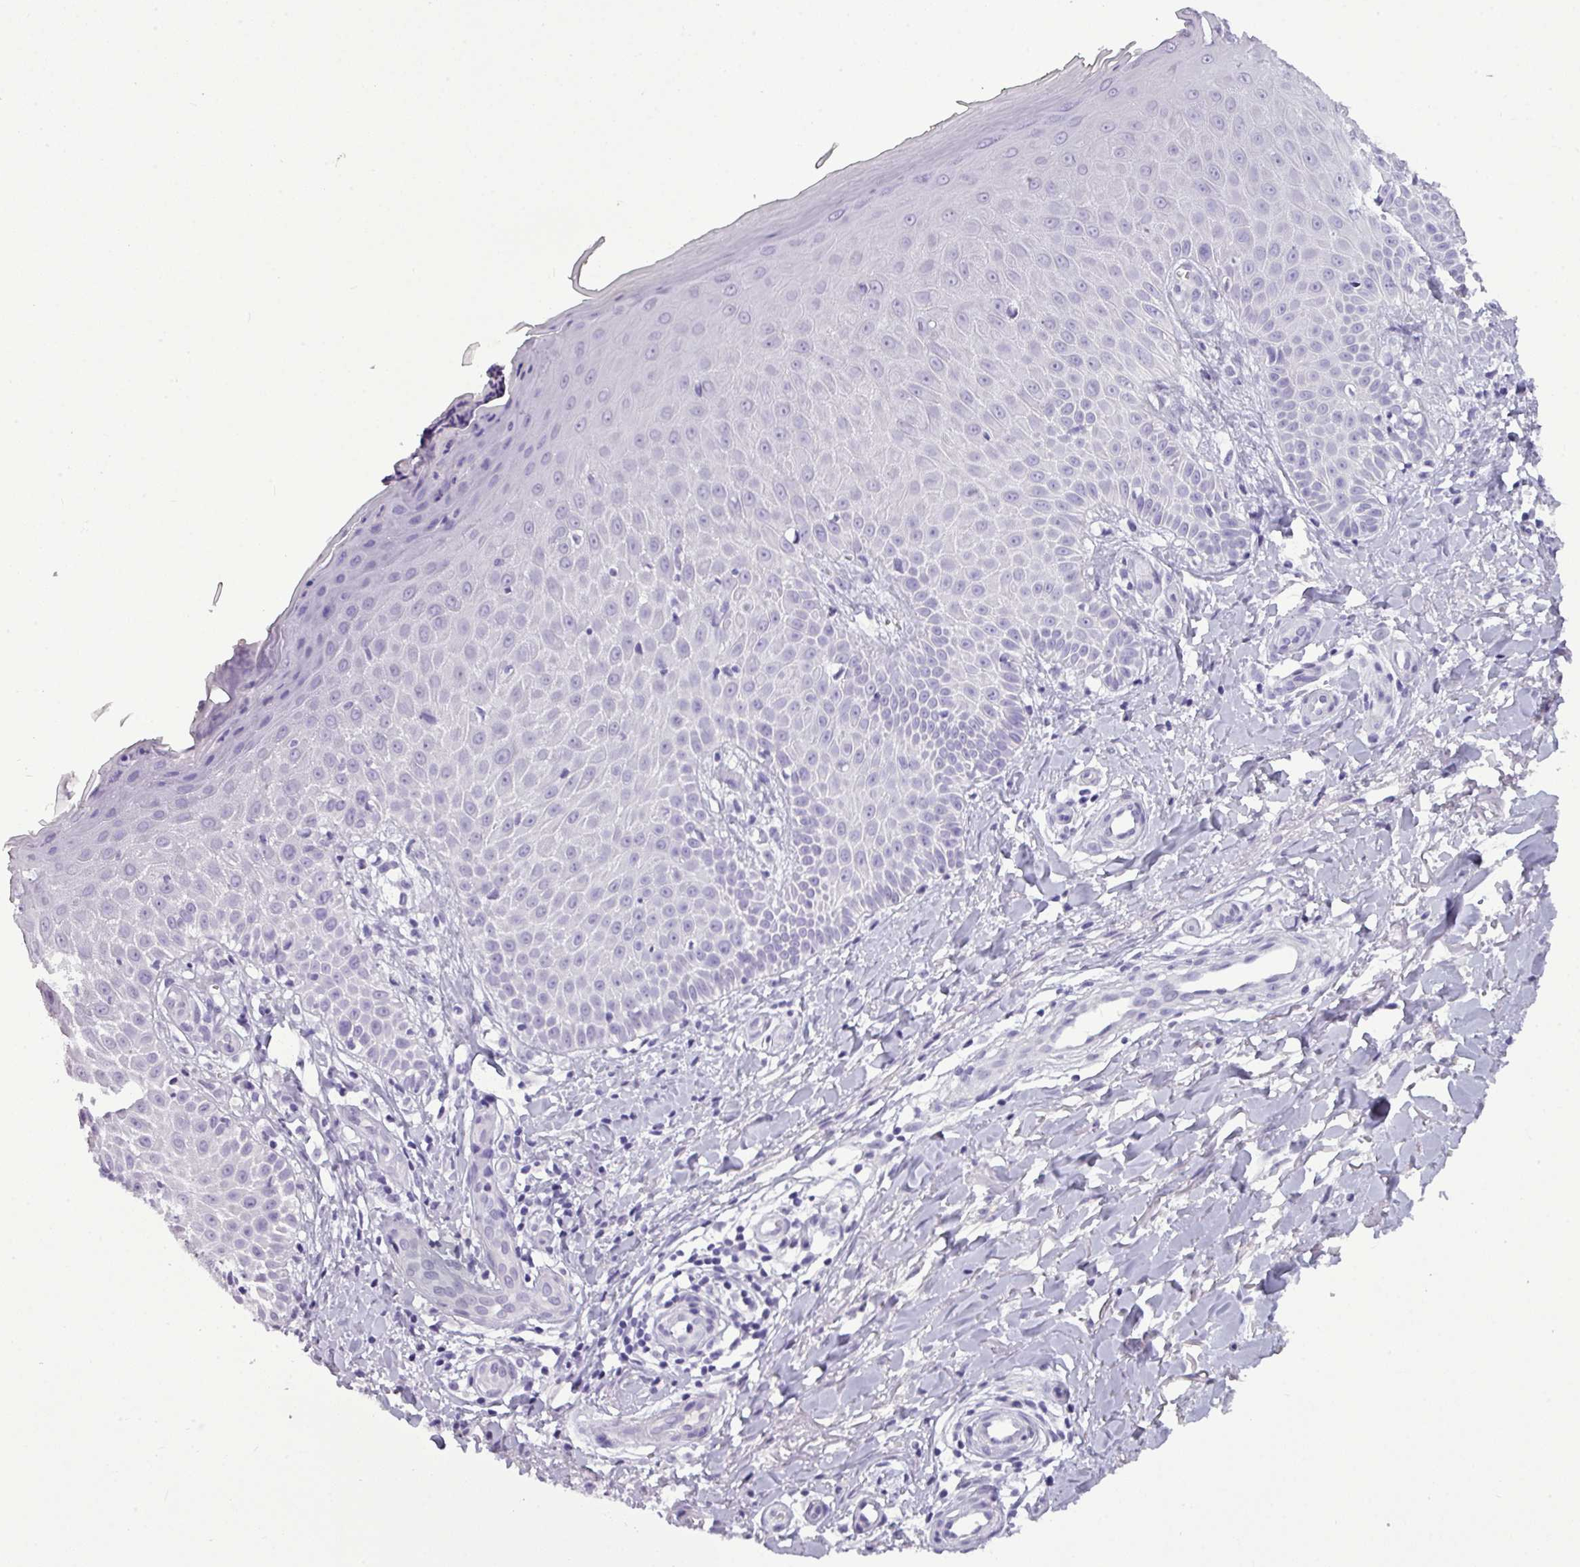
{"staining": {"intensity": "negative", "quantity": "none", "location": "none"}, "tissue": "skin", "cell_type": "Fibroblasts", "image_type": "normal", "snomed": [{"axis": "morphology", "description": "Normal tissue, NOS"}, {"axis": "topography", "description": "Skin"}], "caption": "An IHC image of benign skin is shown. There is no staining in fibroblasts of skin. (DAB immunohistochemistry (IHC), high magnification).", "gene": "TMEM91", "patient": {"sex": "male", "age": 81}}